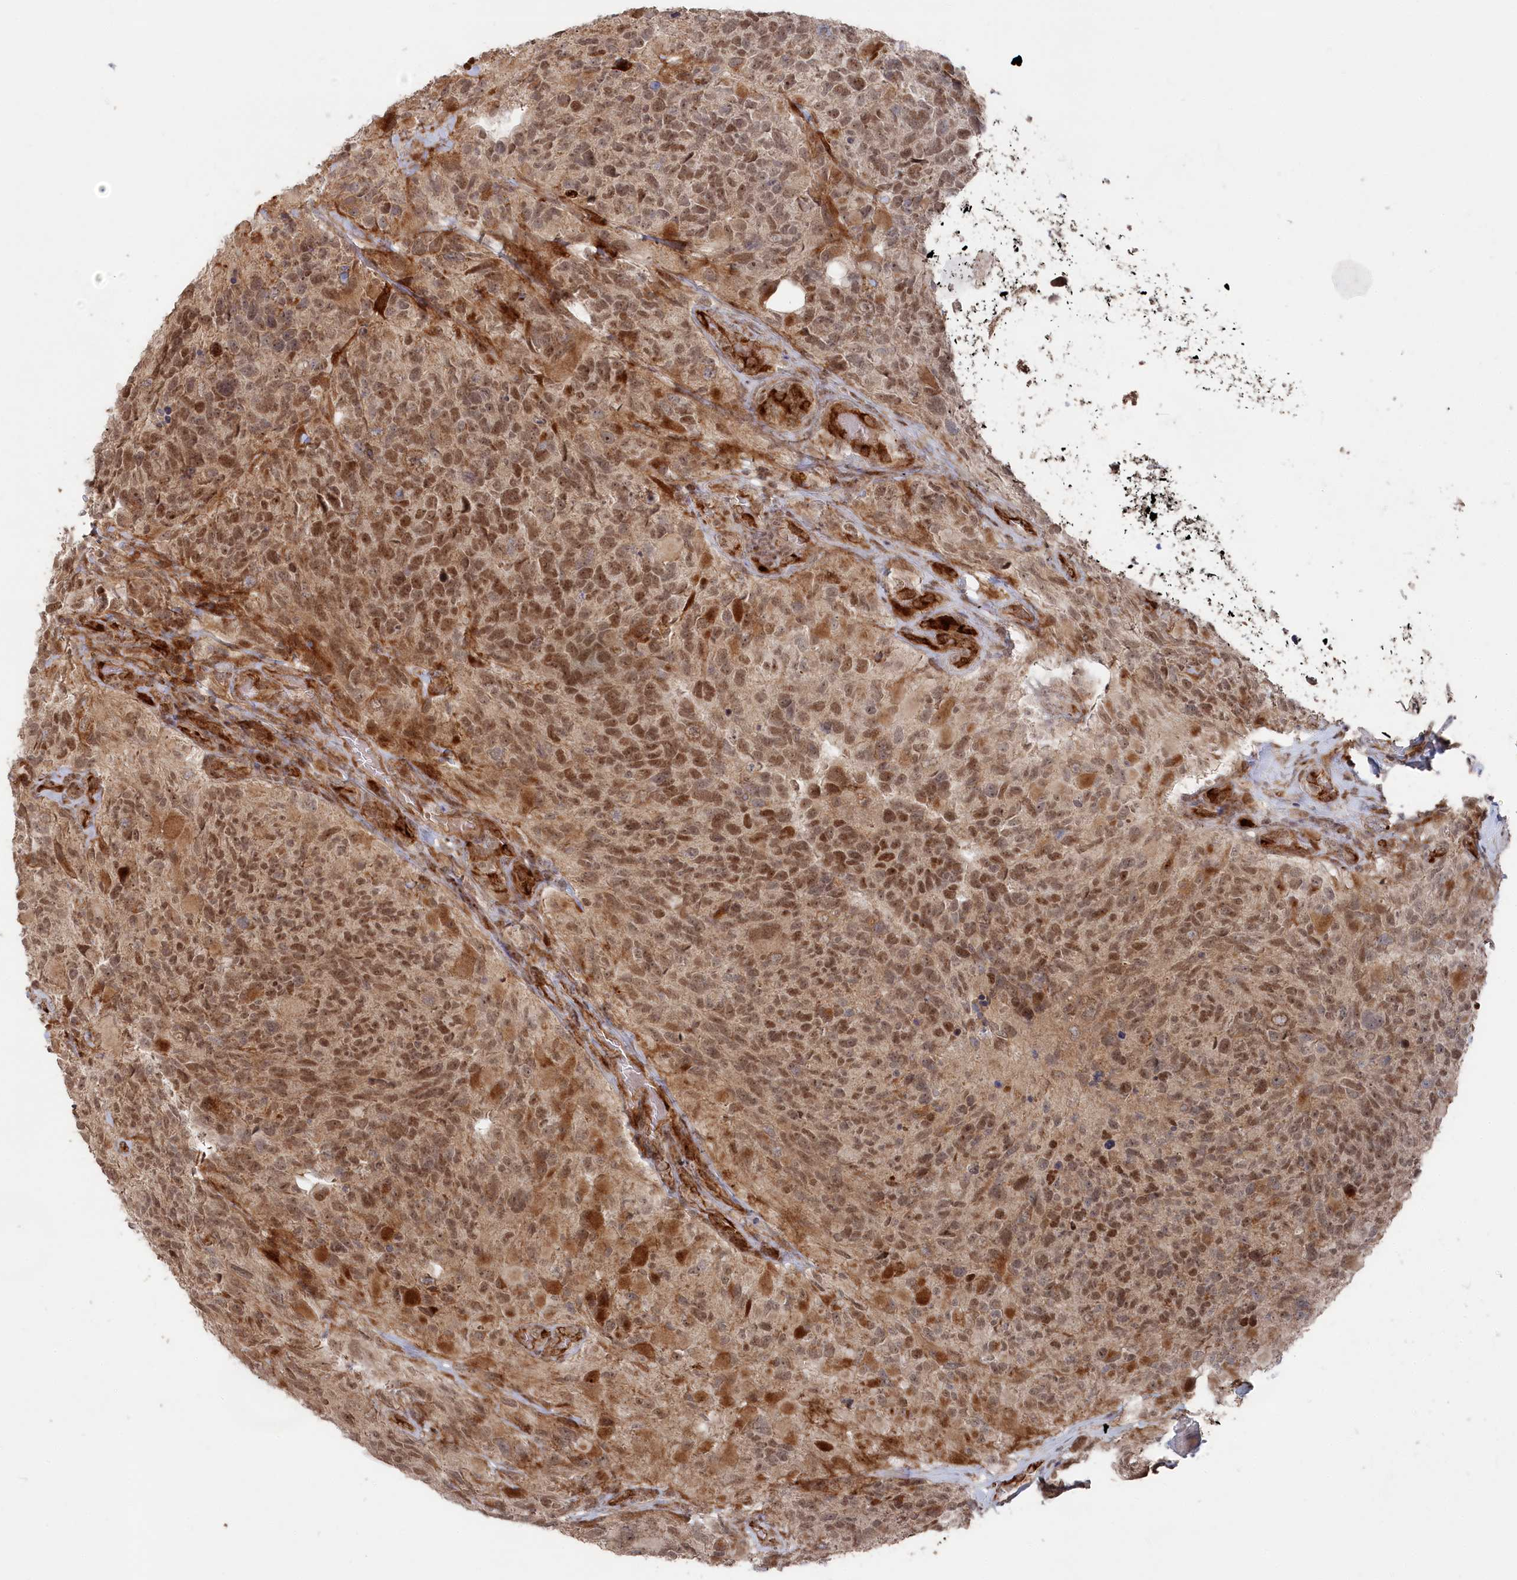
{"staining": {"intensity": "moderate", "quantity": ">75%", "location": "cytoplasmic/membranous,nuclear"}, "tissue": "glioma", "cell_type": "Tumor cells", "image_type": "cancer", "snomed": [{"axis": "morphology", "description": "Glioma, malignant, High grade"}, {"axis": "topography", "description": "Brain"}], "caption": "The micrograph demonstrates immunohistochemical staining of malignant high-grade glioma. There is moderate cytoplasmic/membranous and nuclear expression is identified in approximately >75% of tumor cells.", "gene": "POLR3A", "patient": {"sex": "male", "age": 69}}